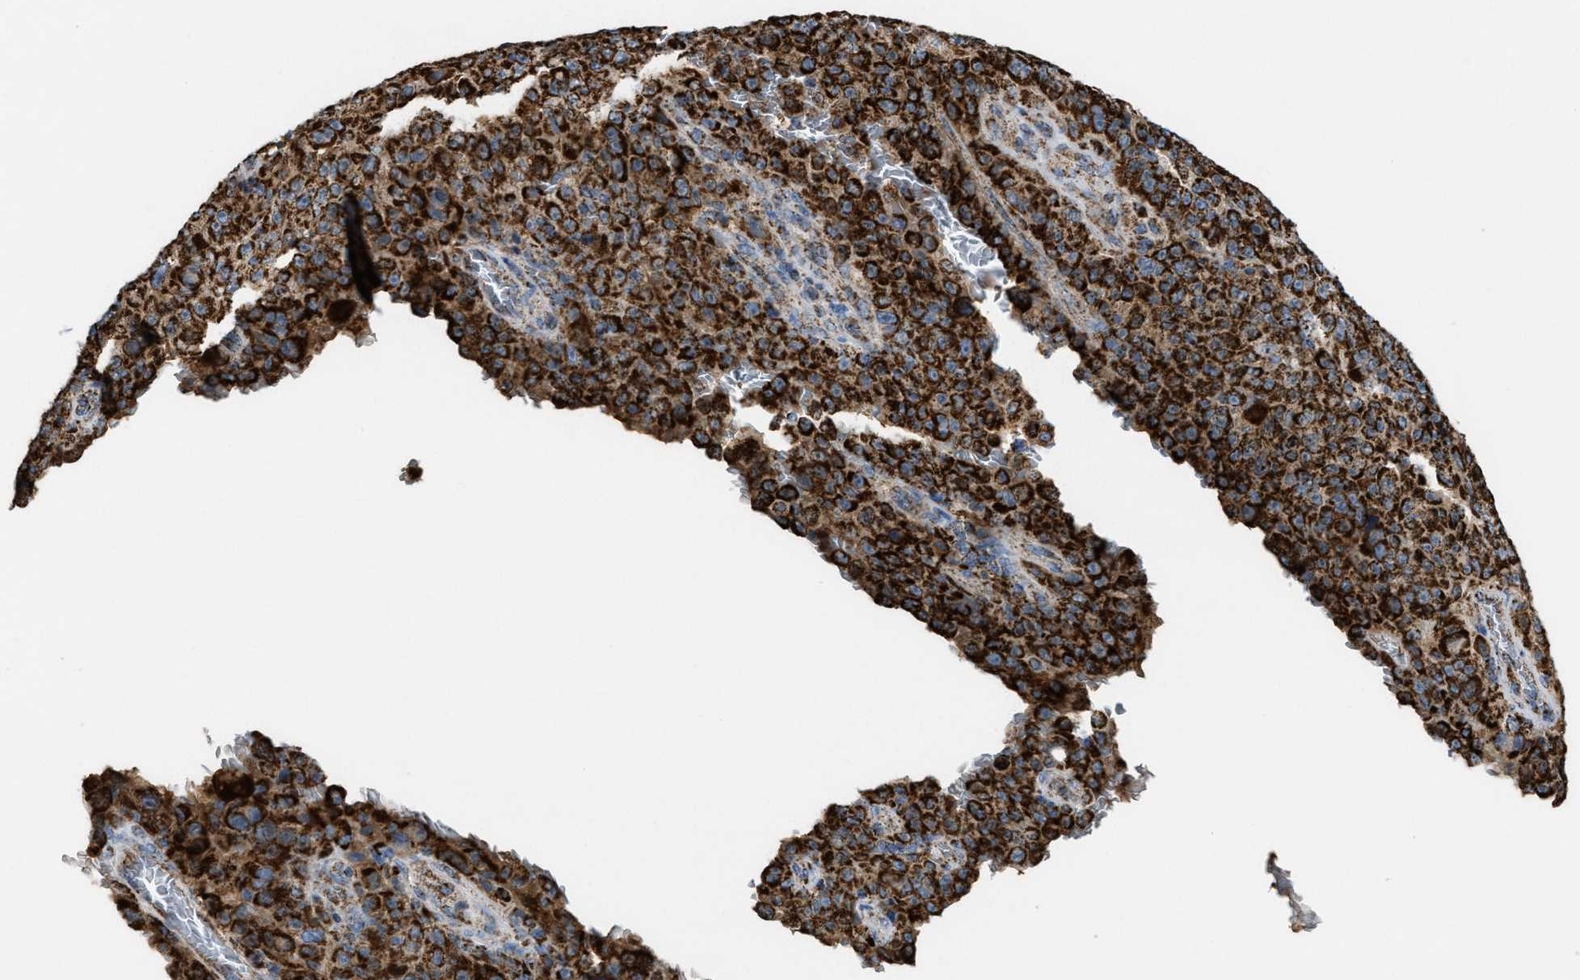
{"staining": {"intensity": "strong", "quantity": ">75%", "location": "cytoplasmic/membranous"}, "tissue": "melanoma", "cell_type": "Tumor cells", "image_type": "cancer", "snomed": [{"axis": "morphology", "description": "Malignant melanoma, NOS"}, {"axis": "topography", "description": "Skin"}], "caption": "This photomicrograph exhibits IHC staining of malignant melanoma, with high strong cytoplasmic/membranous expression in about >75% of tumor cells.", "gene": "ECHS1", "patient": {"sex": "female", "age": 82}}